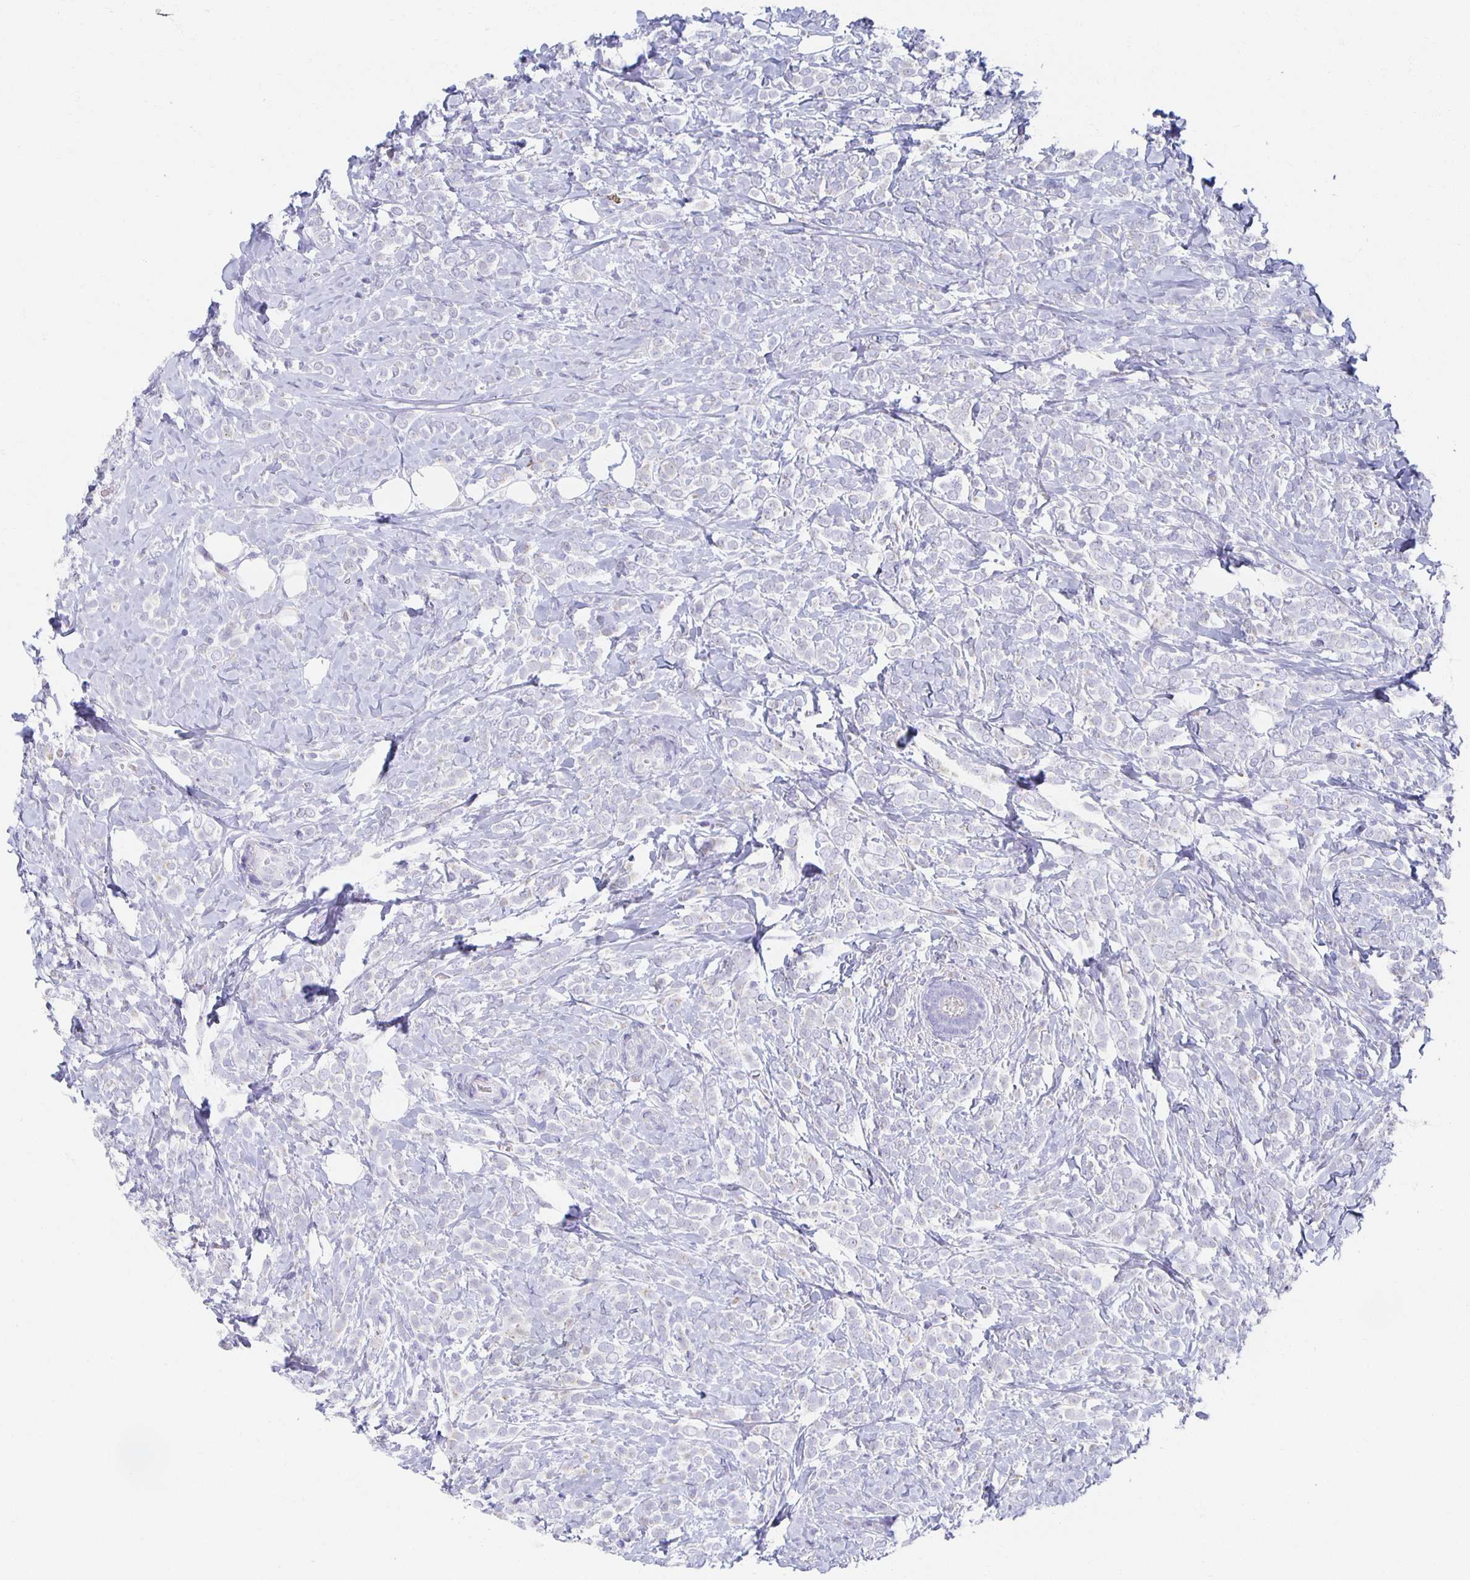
{"staining": {"intensity": "negative", "quantity": "none", "location": "none"}, "tissue": "breast cancer", "cell_type": "Tumor cells", "image_type": "cancer", "snomed": [{"axis": "morphology", "description": "Lobular carcinoma"}, {"axis": "topography", "description": "Breast"}], "caption": "Protein analysis of breast cancer (lobular carcinoma) demonstrates no significant expression in tumor cells.", "gene": "TEX44", "patient": {"sex": "female", "age": 49}}